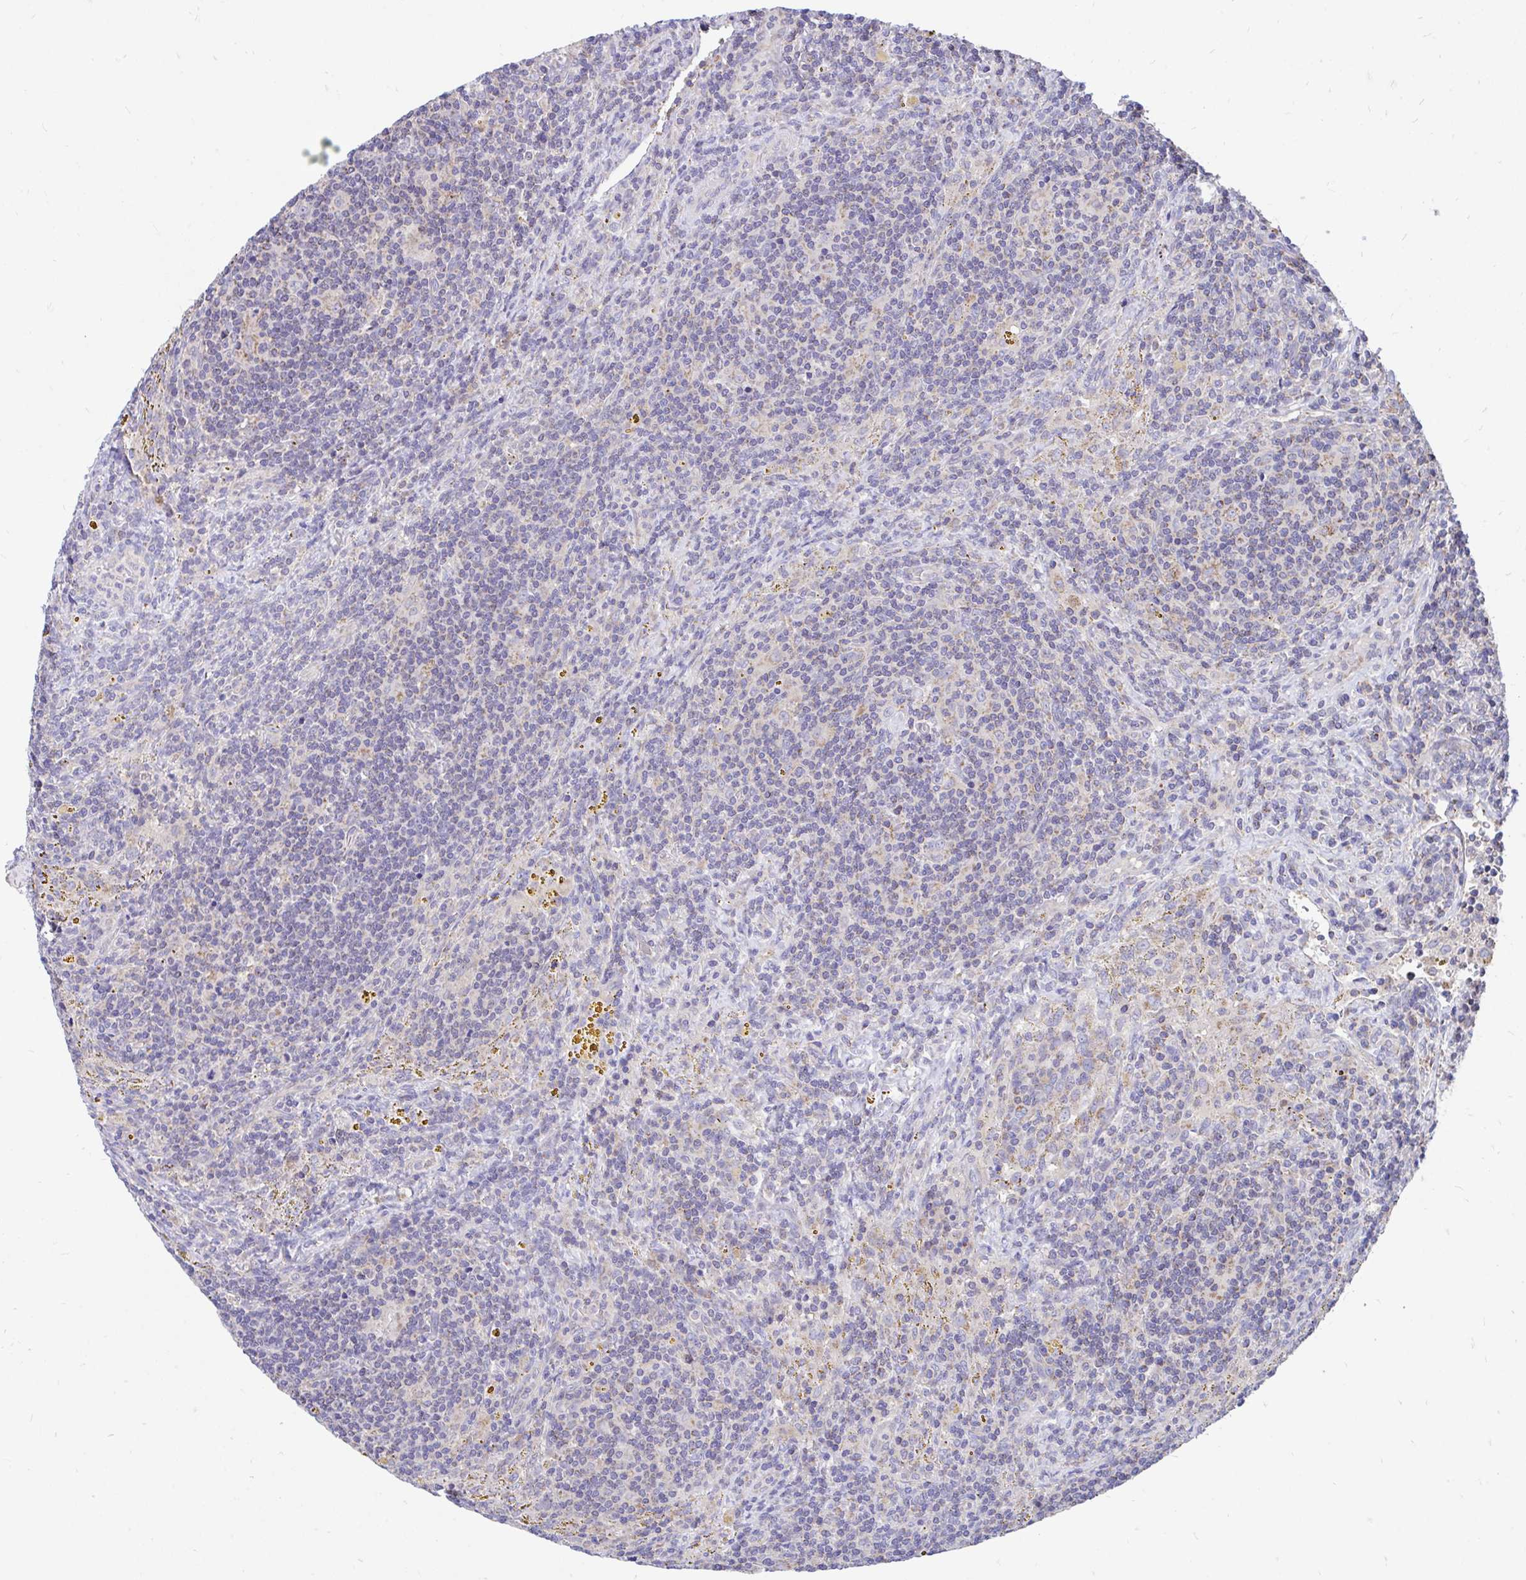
{"staining": {"intensity": "negative", "quantity": "none", "location": "none"}, "tissue": "lymphoma", "cell_type": "Tumor cells", "image_type": "cancer", "snomed": [{"axis": "morphology", "description": "Malignant lymphoma, non-Hodgkin's type, Low grade"}, {"axis": "topography", "description": "Spleen"}], "caption": "There is no significant expression in tumor cells of lymphoma.", "gene": "FHIP1B", "patient": {"sex": "female", "age": 70}}